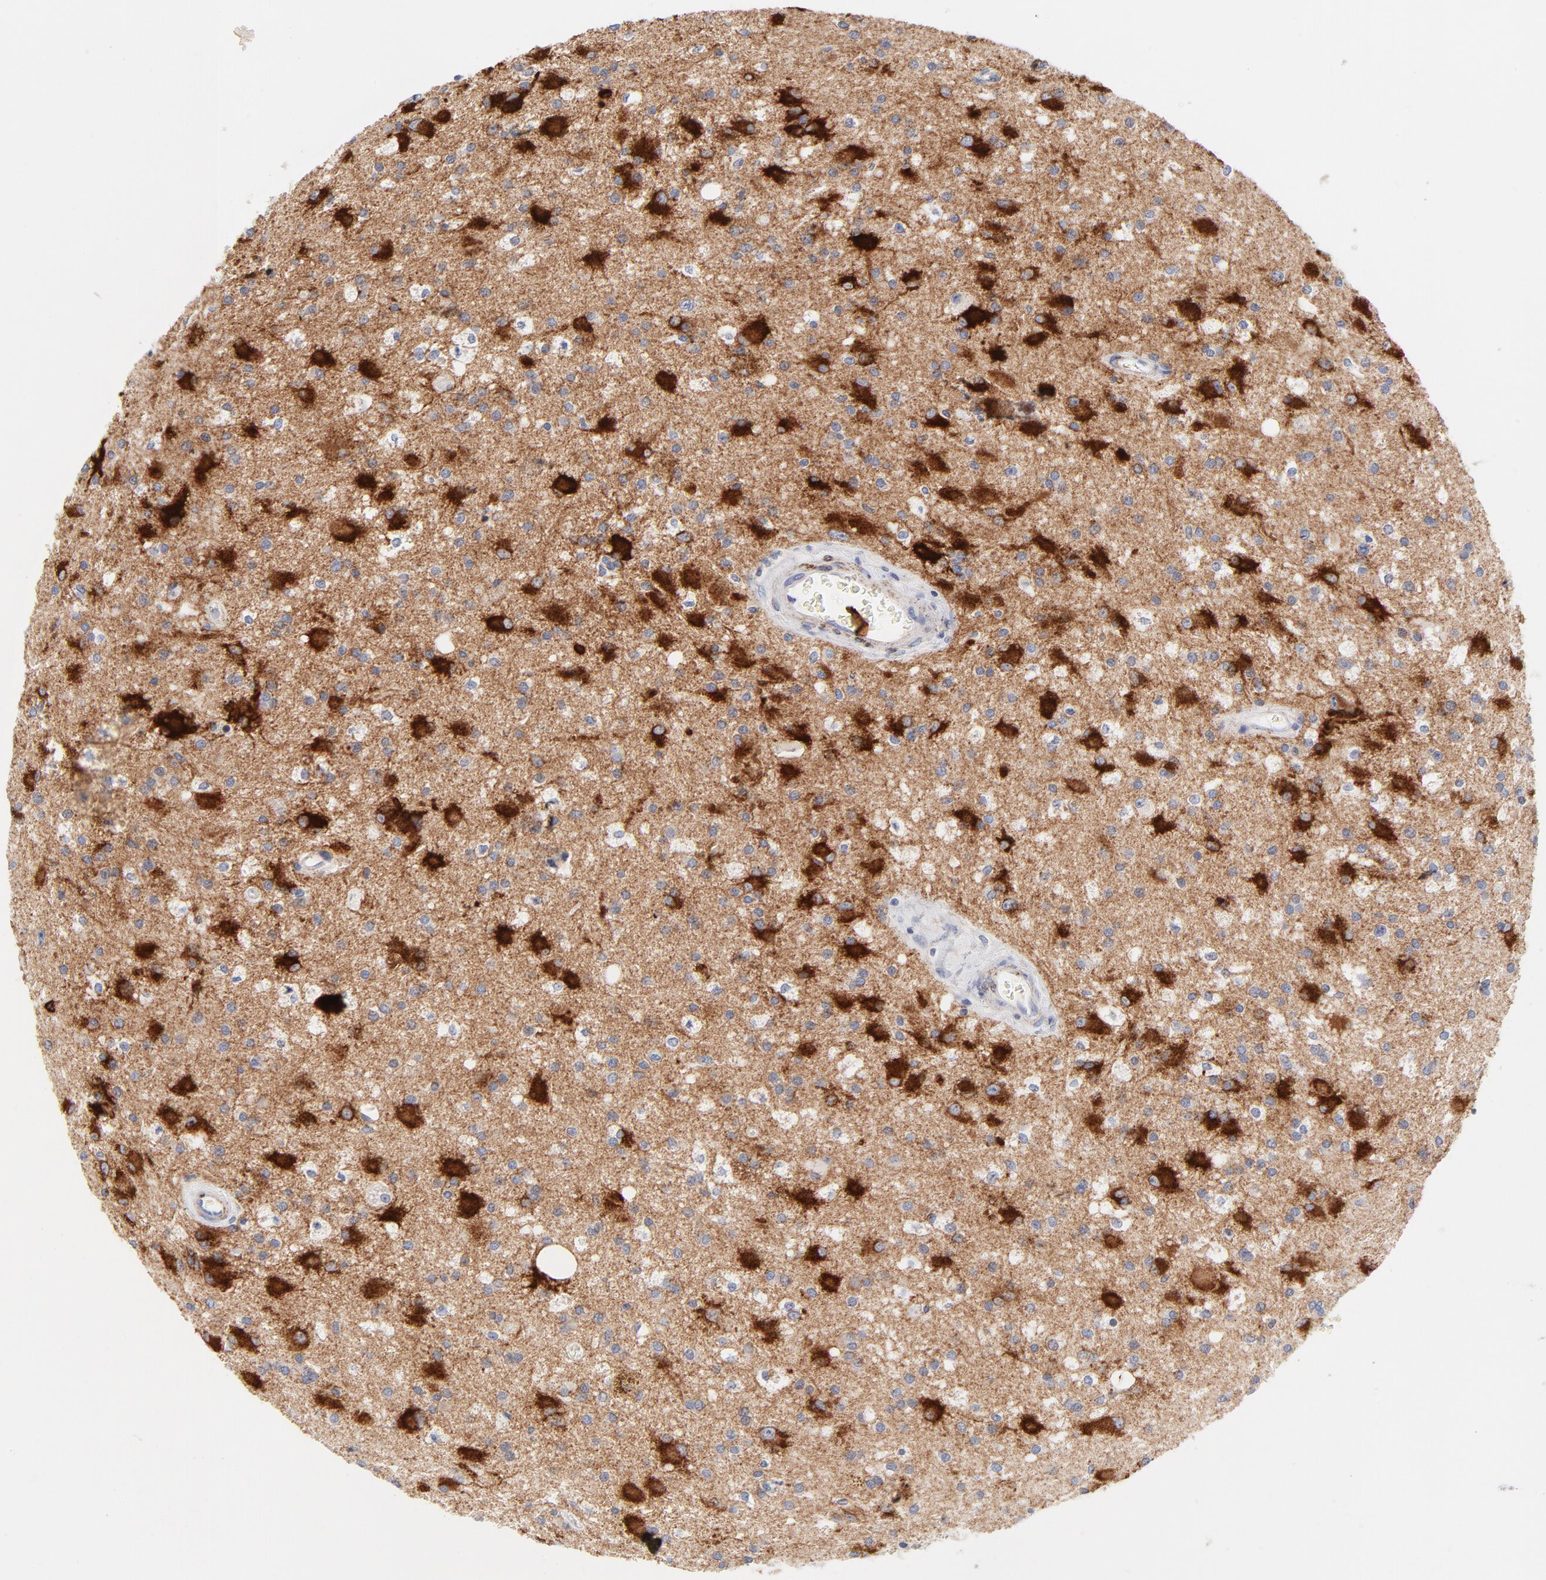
{"staining": {"intensity": "strong", "quantity": "25%-75%", "location": "cytoplasmic/membranous"}, "tissue": "glioma", "cell_type": "Tumor cells", "image_type": "cancer", "snomed": [{"axis": "morphology", "description": "Glioma, malignant, Low grade"}, {"axis": "topography", "description": "Brain"}], "caption": "Tumor cells reveal strong cytoplasmic/membranous expression in approximately 25%-75% of cells in glioma.", "gene": "MID1", "patient": {"sex": "male", "age": 58}}